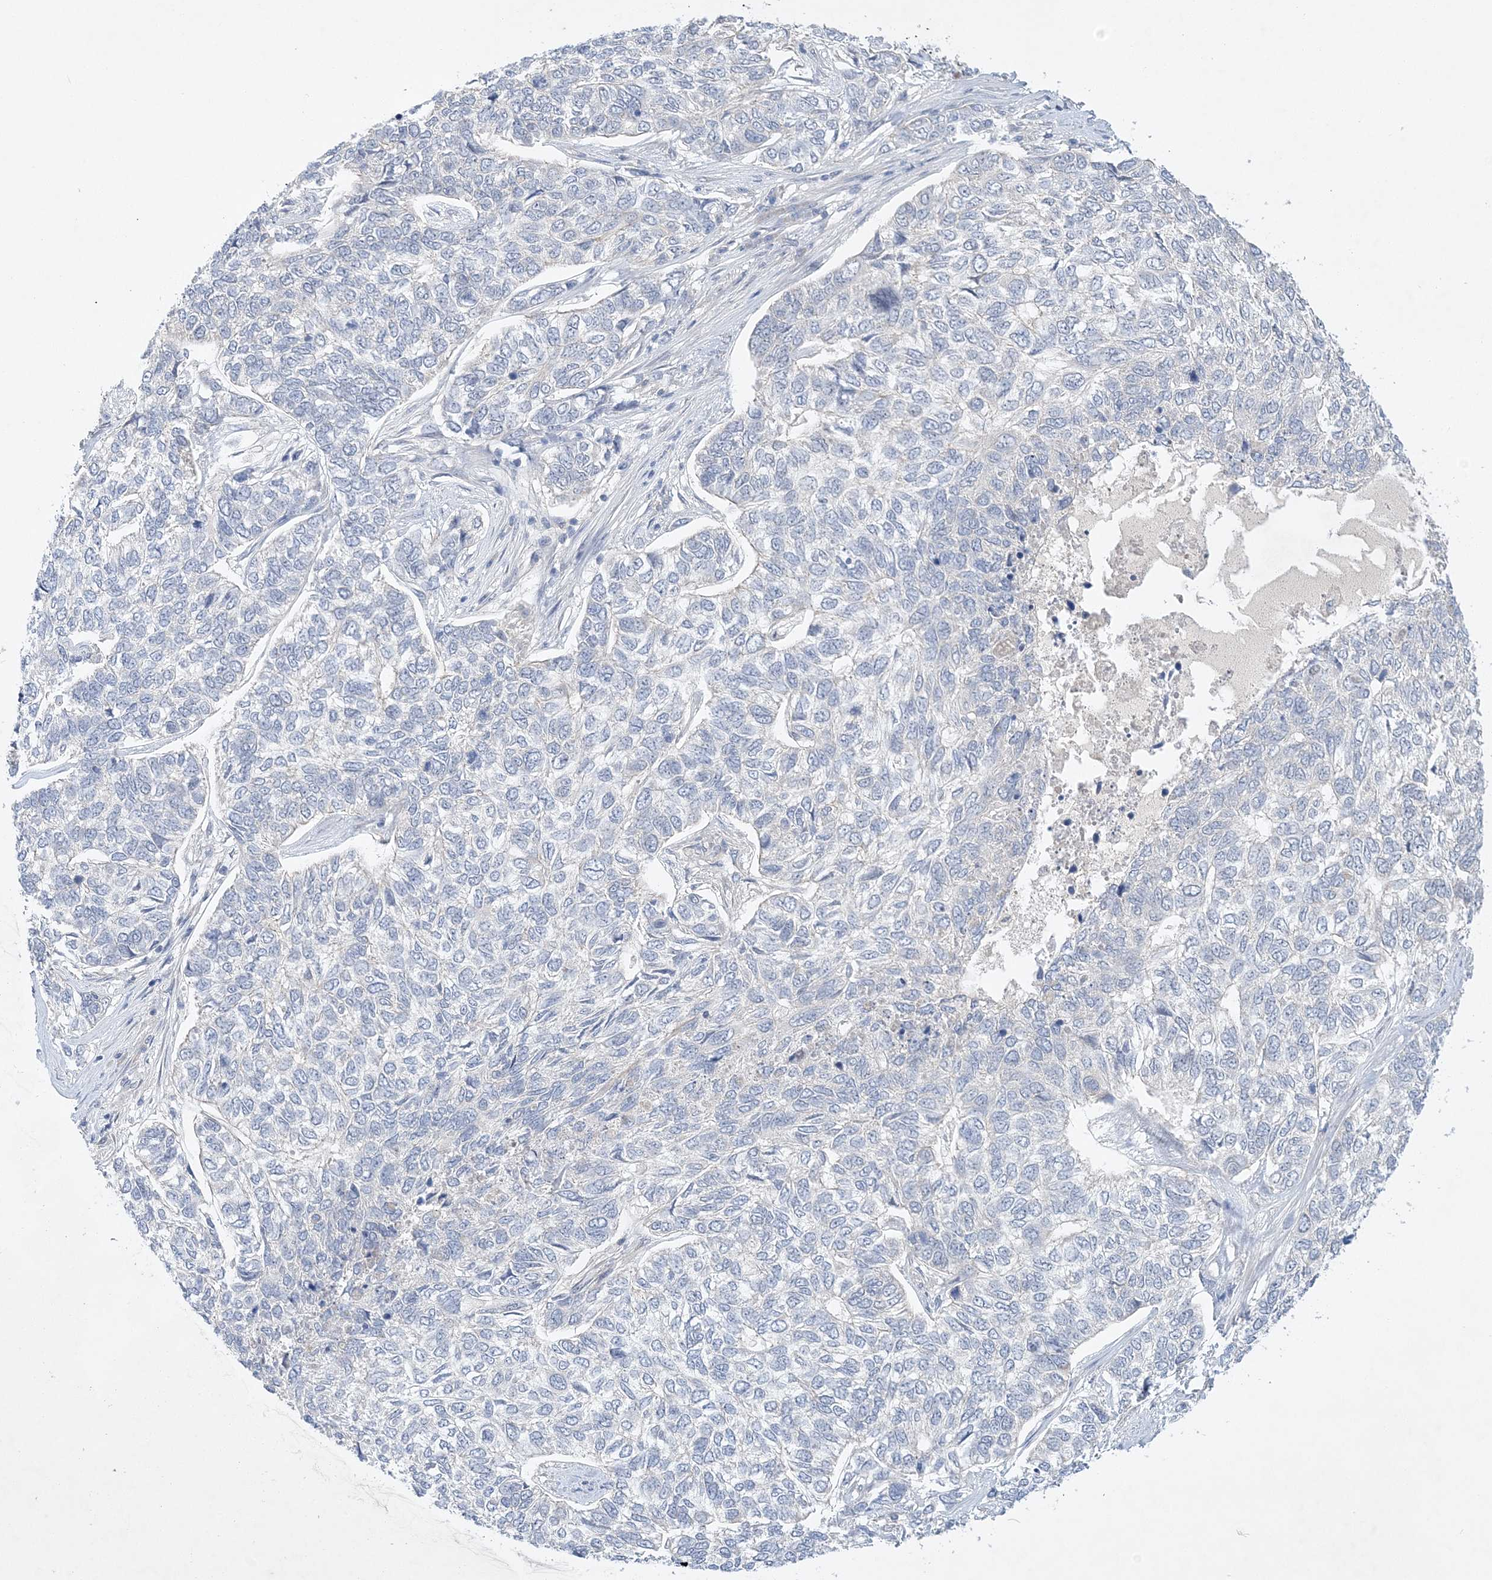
{"staining": {"intensity": "negative", "quantity": "none", "location": "none"}, "tissue": "skin cancer", "cell_type": "Tumor cells", "image_type": "cancer", "snomed": [{"axis": "morphology", "description": "Basal cell carcinoma"}, {"axis": "topography", "description": "Skin"}], "caption": "DAB (3,3'-diaminobenzidine) immunohistochemical staining of skin basal cell carcinoma exhibits no significant expression in tumor cells. The staining was performed using DAB (3,3'-diaminobenzidine) to visualize the protein expression in brown, while the nuclei were stained in blue with hematoxylin (Magnification: 20x).", "gene": "ANKRD35", "patient": {"sex": "female", "age": 65}}